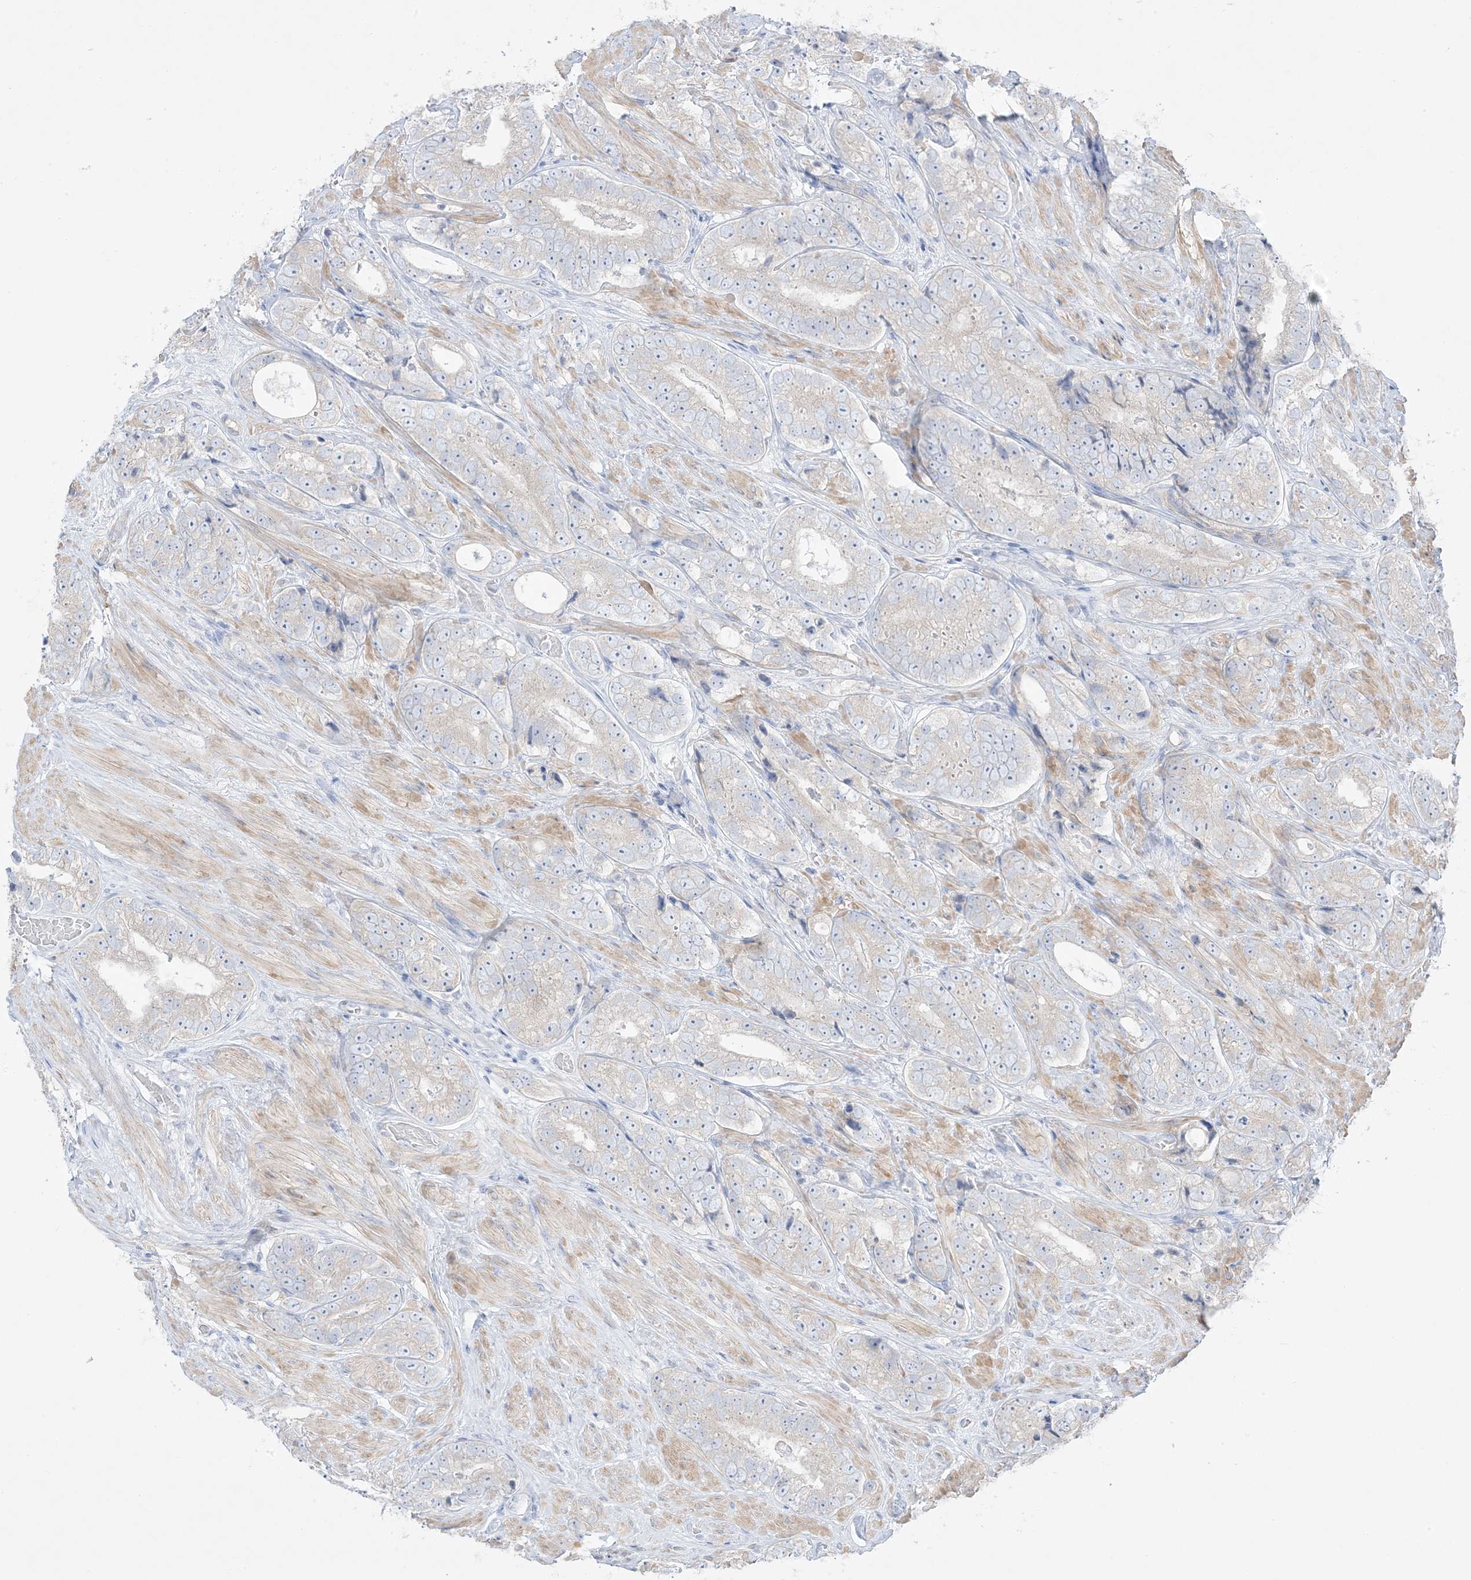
{"staining": {"intensity": "negative", "quantity": "none", "location": "none"}, "tissue": "prostate cancer", "cell_type": "Tumor cells", "image_type": "cancer", "snomed": [{"axis": "morphology", "description": "Adenocarcinoma, High grade"}, {"axis": "topography", "description": "Prostate"}], "caption": "Immunohistochemical staining of high-grade adenocarcinoma (prostate) shows no significant positivity in tumor cells.", "gene": "FAM184A", "patient": {"sex": "male", "age": 56}}